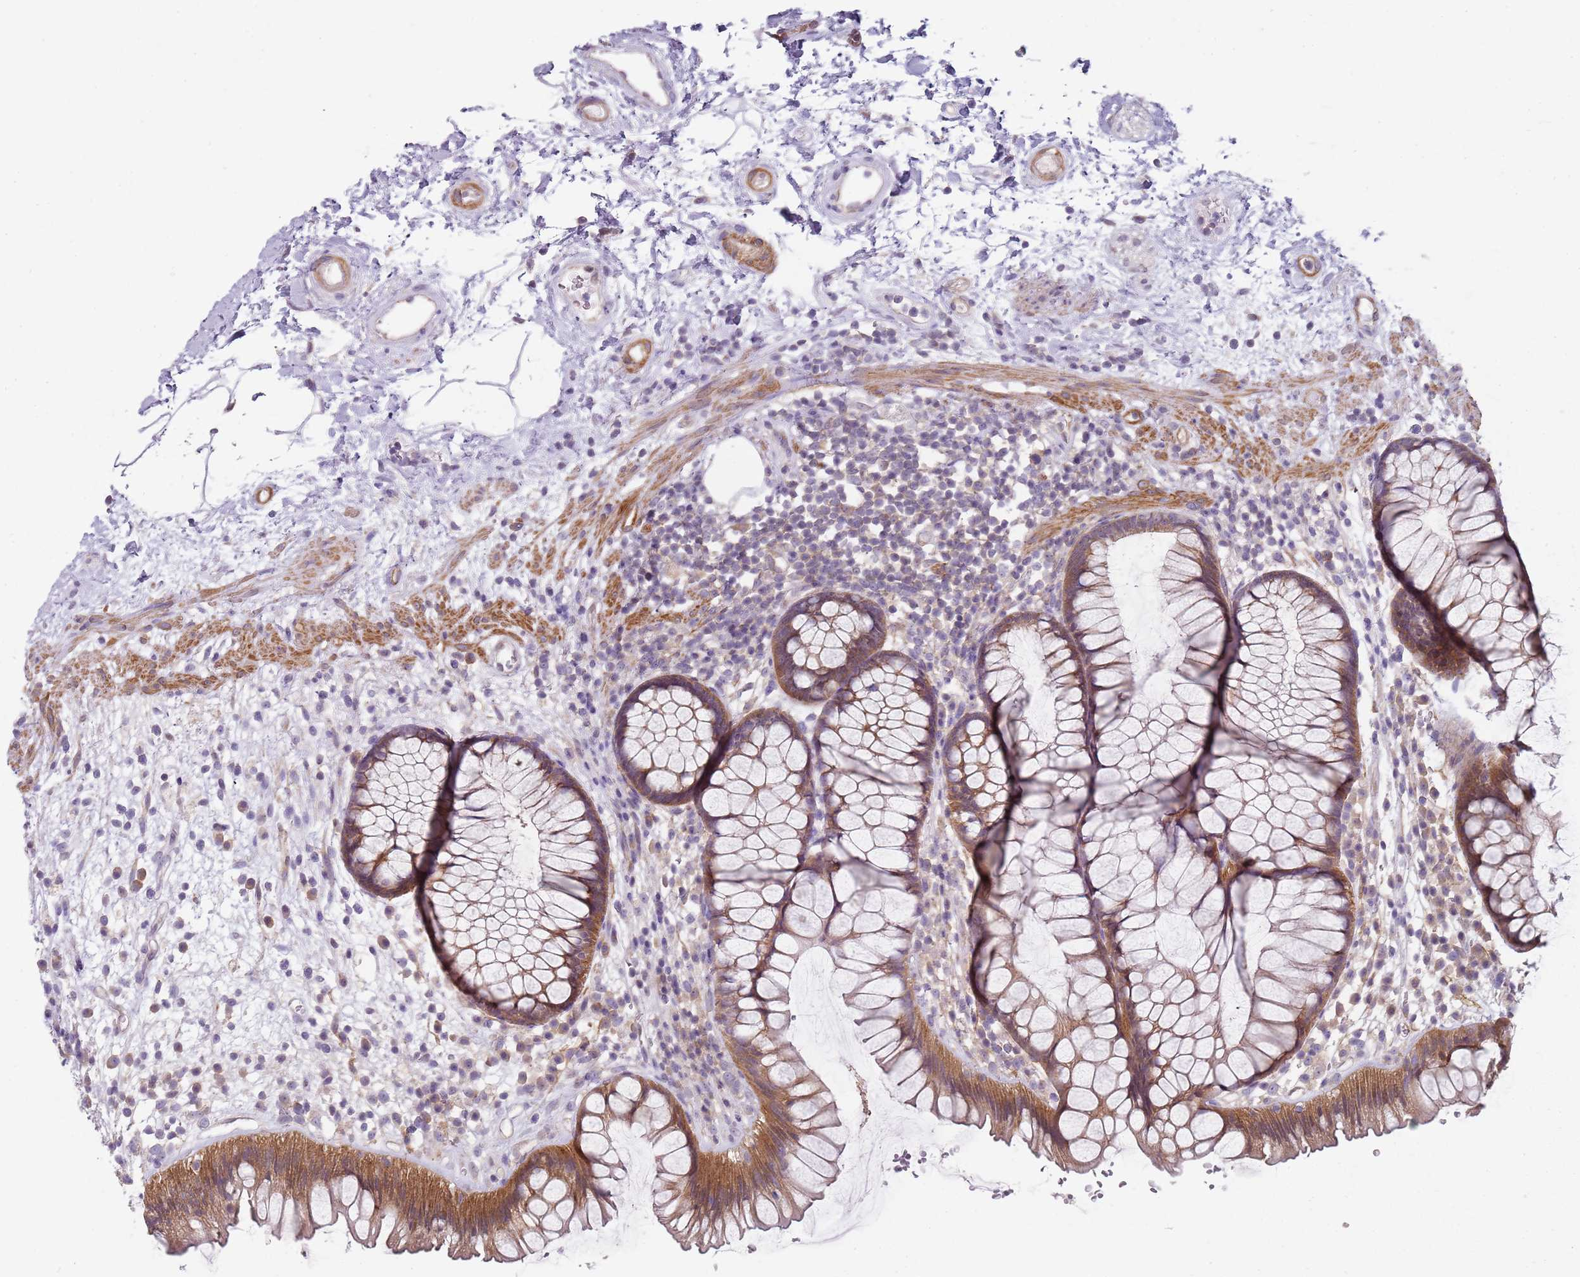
{"staining": {"intensity": "moderate", "quantity": ">75%", "location": "cytoplasmic/membranous"}, "tissue": "rectum", "cell_type": "Glandular cells", "image_type": "normal", "snomed": [{"axis": "morphology", "description": "Normal tissue, NOS"}, {"axis": "topography", "description": "Rectum"}], "caption": "Immunohistochemistry of normal rectum demonstrates medium levels of moderate cytoplasmic/membranous staining in about >75% of glandular cells. The protein of interest is stained brown, and the nuclei are stained in blue (DAB (3,3'-diaminobenzidine) IHC with brightfield microscopy, high magnification).", "gene": "SLC26A6", "patient": {"sex": "male", "age": 51}}